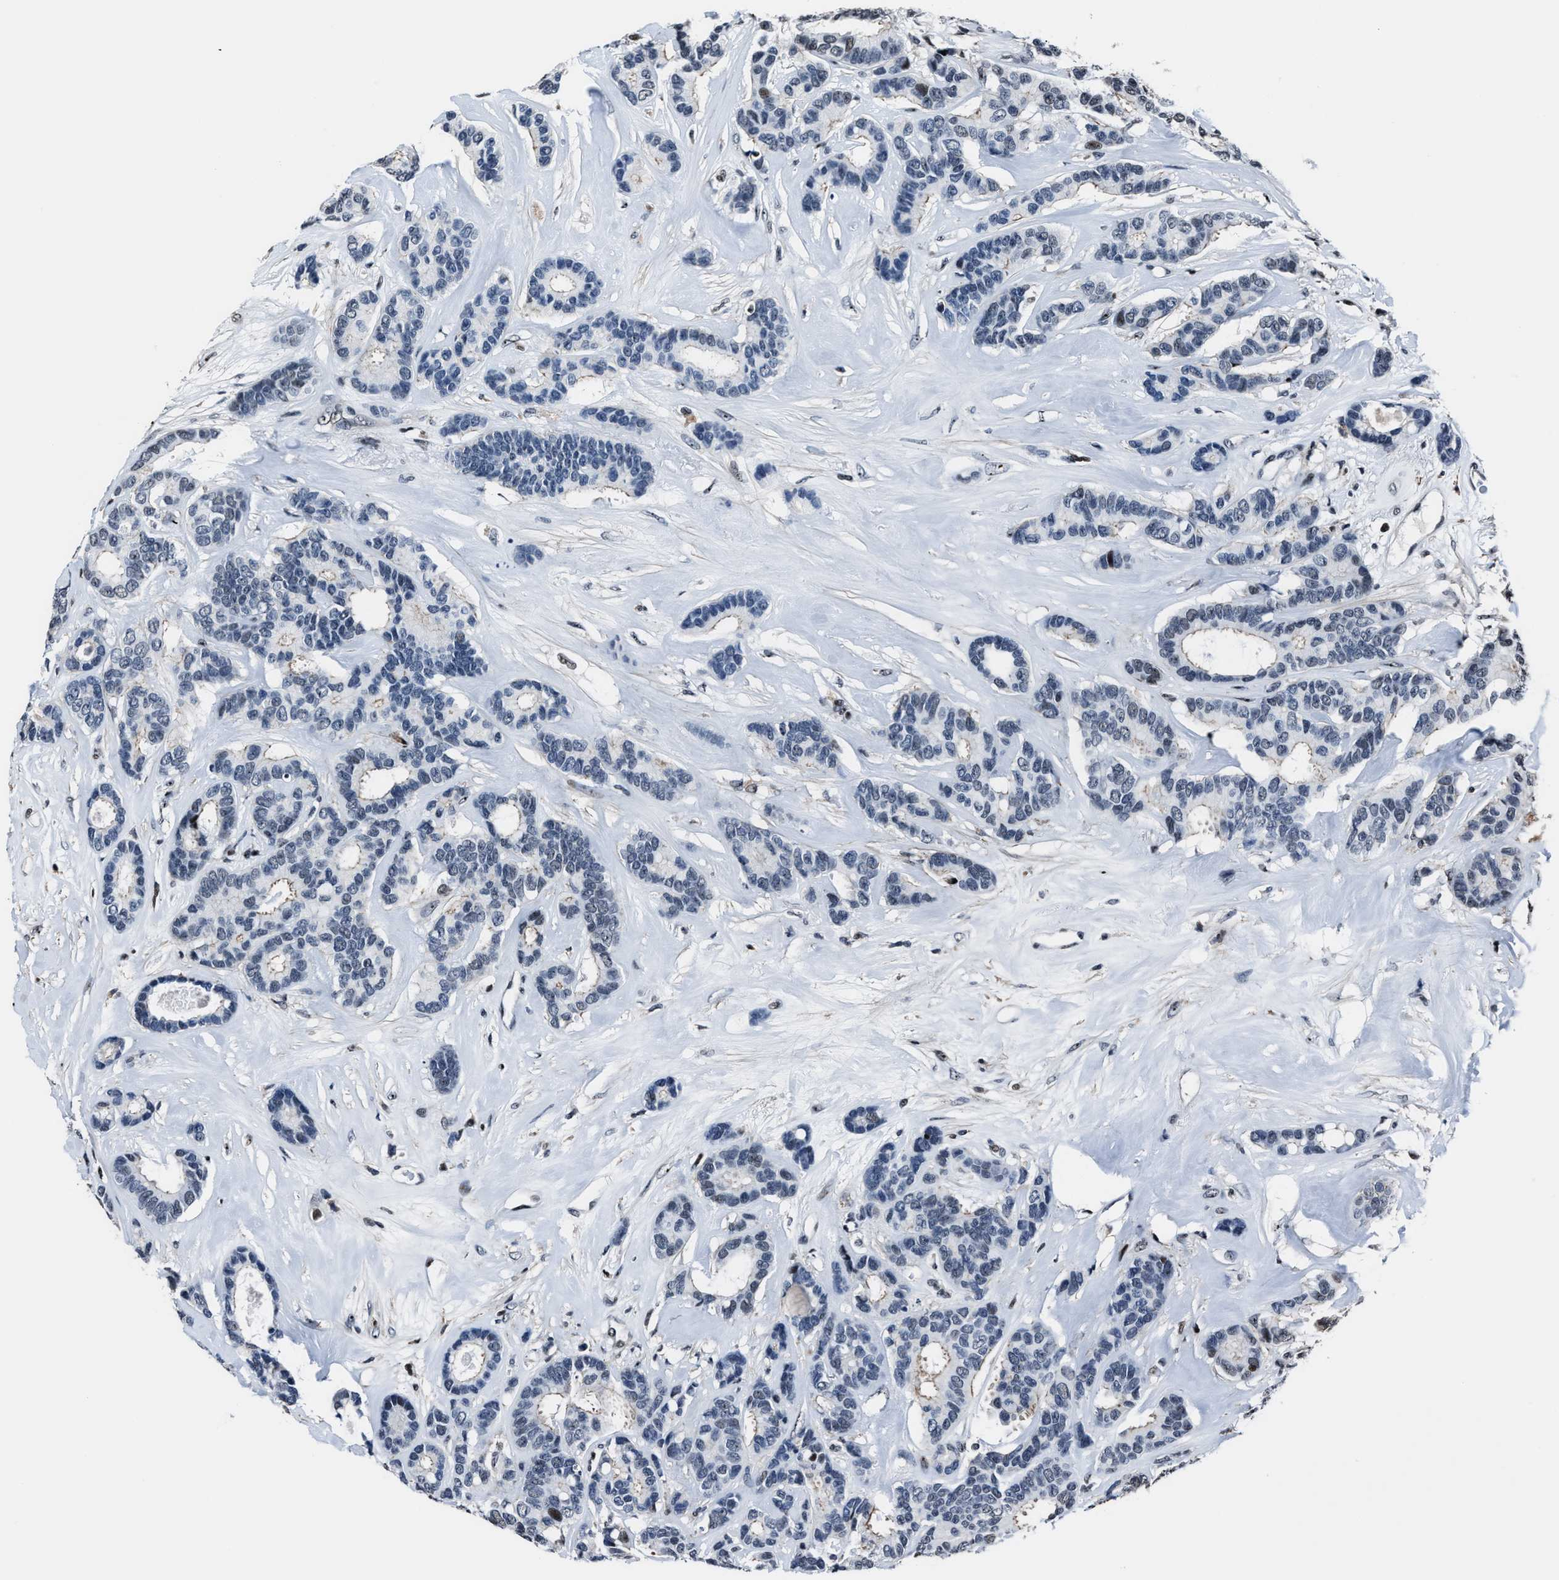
{"staining": {"intensity": "negative", "quantity": "none", "location": "none"}, "tissue": "breast cancer", "cell_type": "Tumor cells", "image_type": "cancer", "snomed": [{"axis": "morphology", "description": "Duct carcinoma"}, {"axis": "topography", "description": "Breast"}], "caption": "Immunohistochemistry (IHC) photomicrograph of breast infiltrating ductal carcinoma stained for a protein (brown), which exhibits no staining in tumor cells.", "gene": "PPIE", "patient": {"sex": "female", "age": 87}}